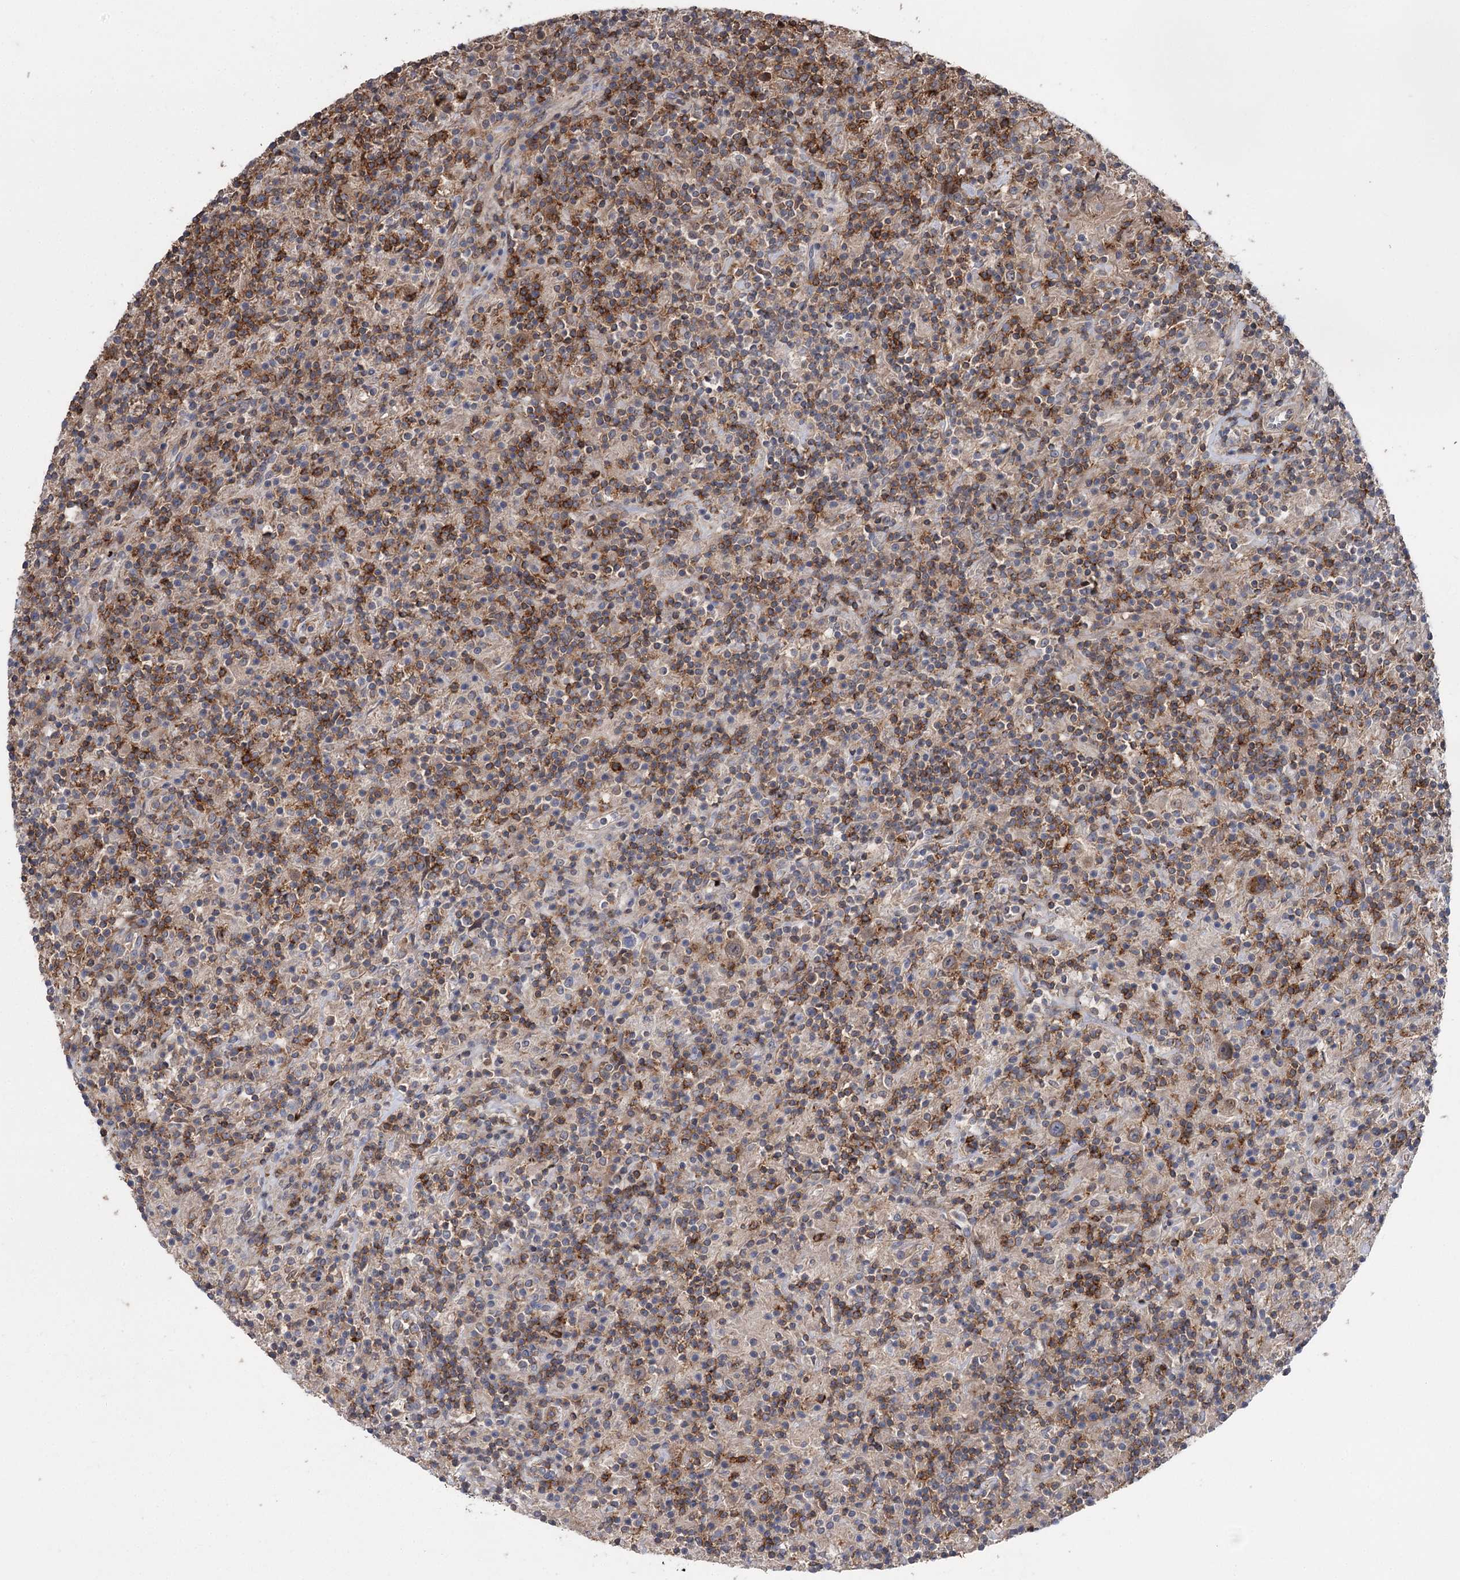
{"staining": {"intensity": "weak", "quantity": "25%-75%", "location": "cytoplasmic/membranous"}, "tissue": "lymphoma", "cell_type": "Tumor cells", "image_type": "cancer", "snomed": [{"axis": "morphology", "description": "Hodgkin's disease, NOS"}, {"axis": "topography", "description": "Lymph node"}], "caption": "A histopathology image showing weak cytoplasmic/membranous positivity in approximately 25%-75% of tumor cells in lymphoma, as visualized by brown immunohistochemical staining.", "gene": "STX6", "patient": {"sex": "male", "age": 70}}